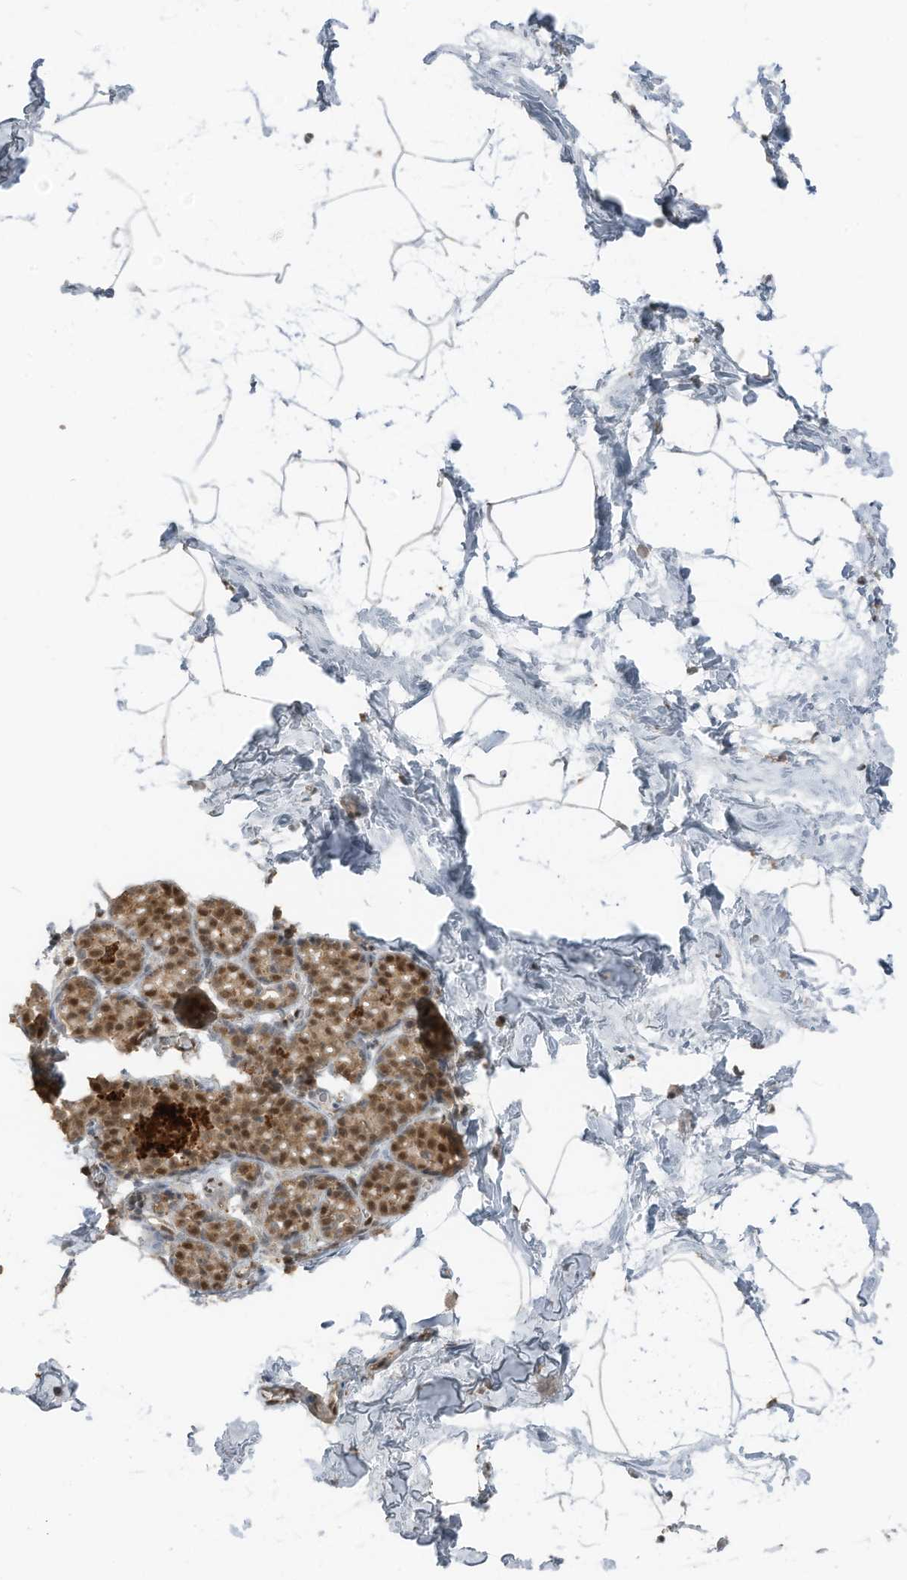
{"staining": {"intensity": "weak", "quantity": ">75%", "location": "nuclear"}, "tissue": "breast", "cell_type": "Adipocytes", "image_type": "normal", "snomed": [{"axis": "morphology", "description": "Normal tissue, NOS"}, {"axis": "topography", "description": "Breast"}], "caption": "Immunohistochemistry (IHC) (DAB) staining of unremarkable human breast demonstrates weak nuclear protein staining in about >75% of adipocytes.", "gene": "TXNDC9", "patient": {"sex": "female", "age": 62}}